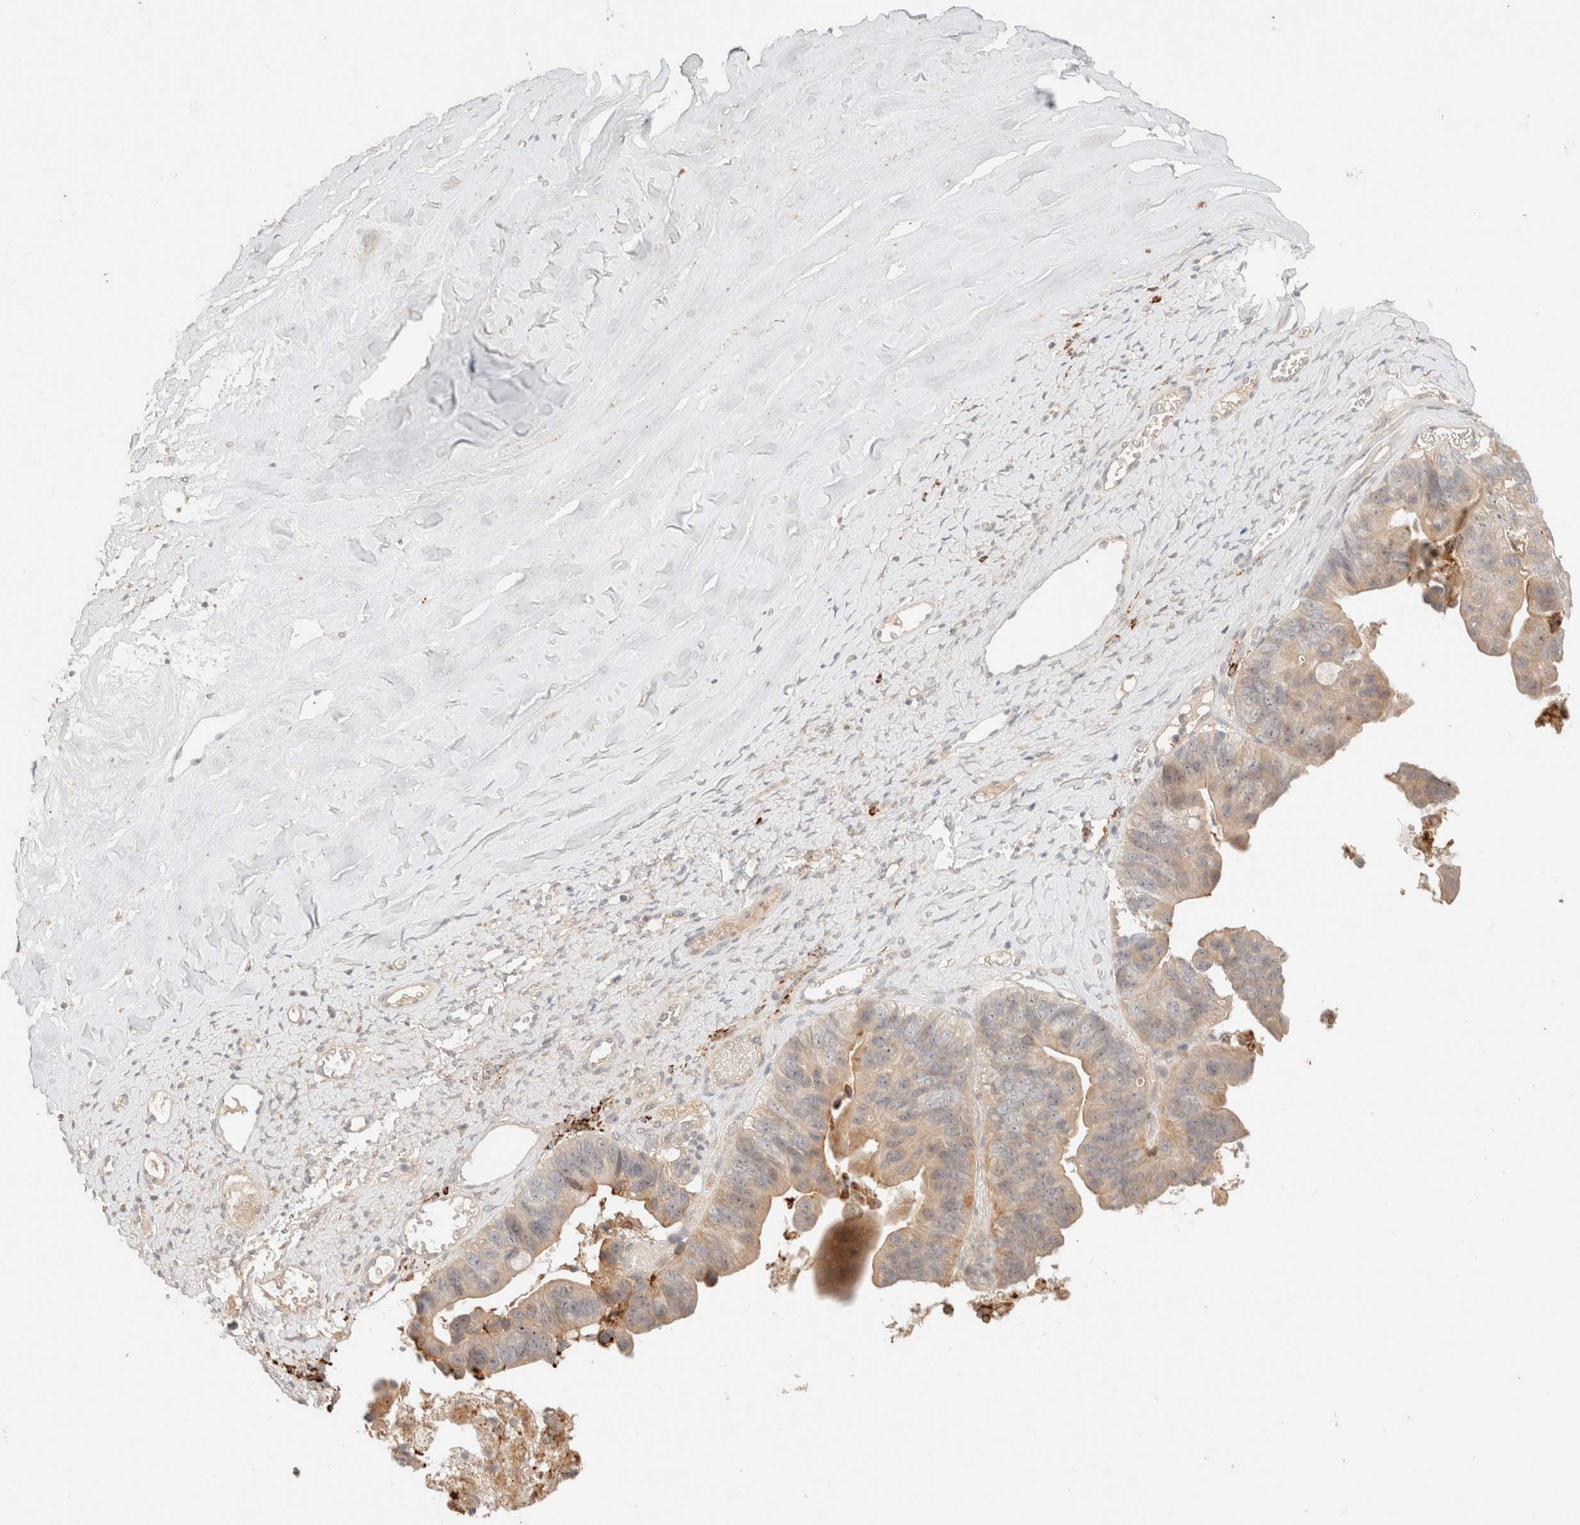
{"staining": {"intensity": "weak", "quantity": ">75%", "location": "cytoplasmic/membranous"}, "tissue": "ovarian cancer", "cell_type": "Tumor cells", "image_type": "cancer", "snomed": [{"axis": "morphology", "description": "Cystadenocarcinoma, mucinous, NOS"}, {"axis": "topography", "description": "Ovary"}], "caption": "The histopathology image exhibits immunohistochemical staining of ovarian cancer (mucinous cystadenocarcinoma). There is weak cytoplasmic/membranous positivity is seen in approximately >75% of tumor cells.", "gene": "SARM1", "patient": {"sex": "female", "age": 61}}